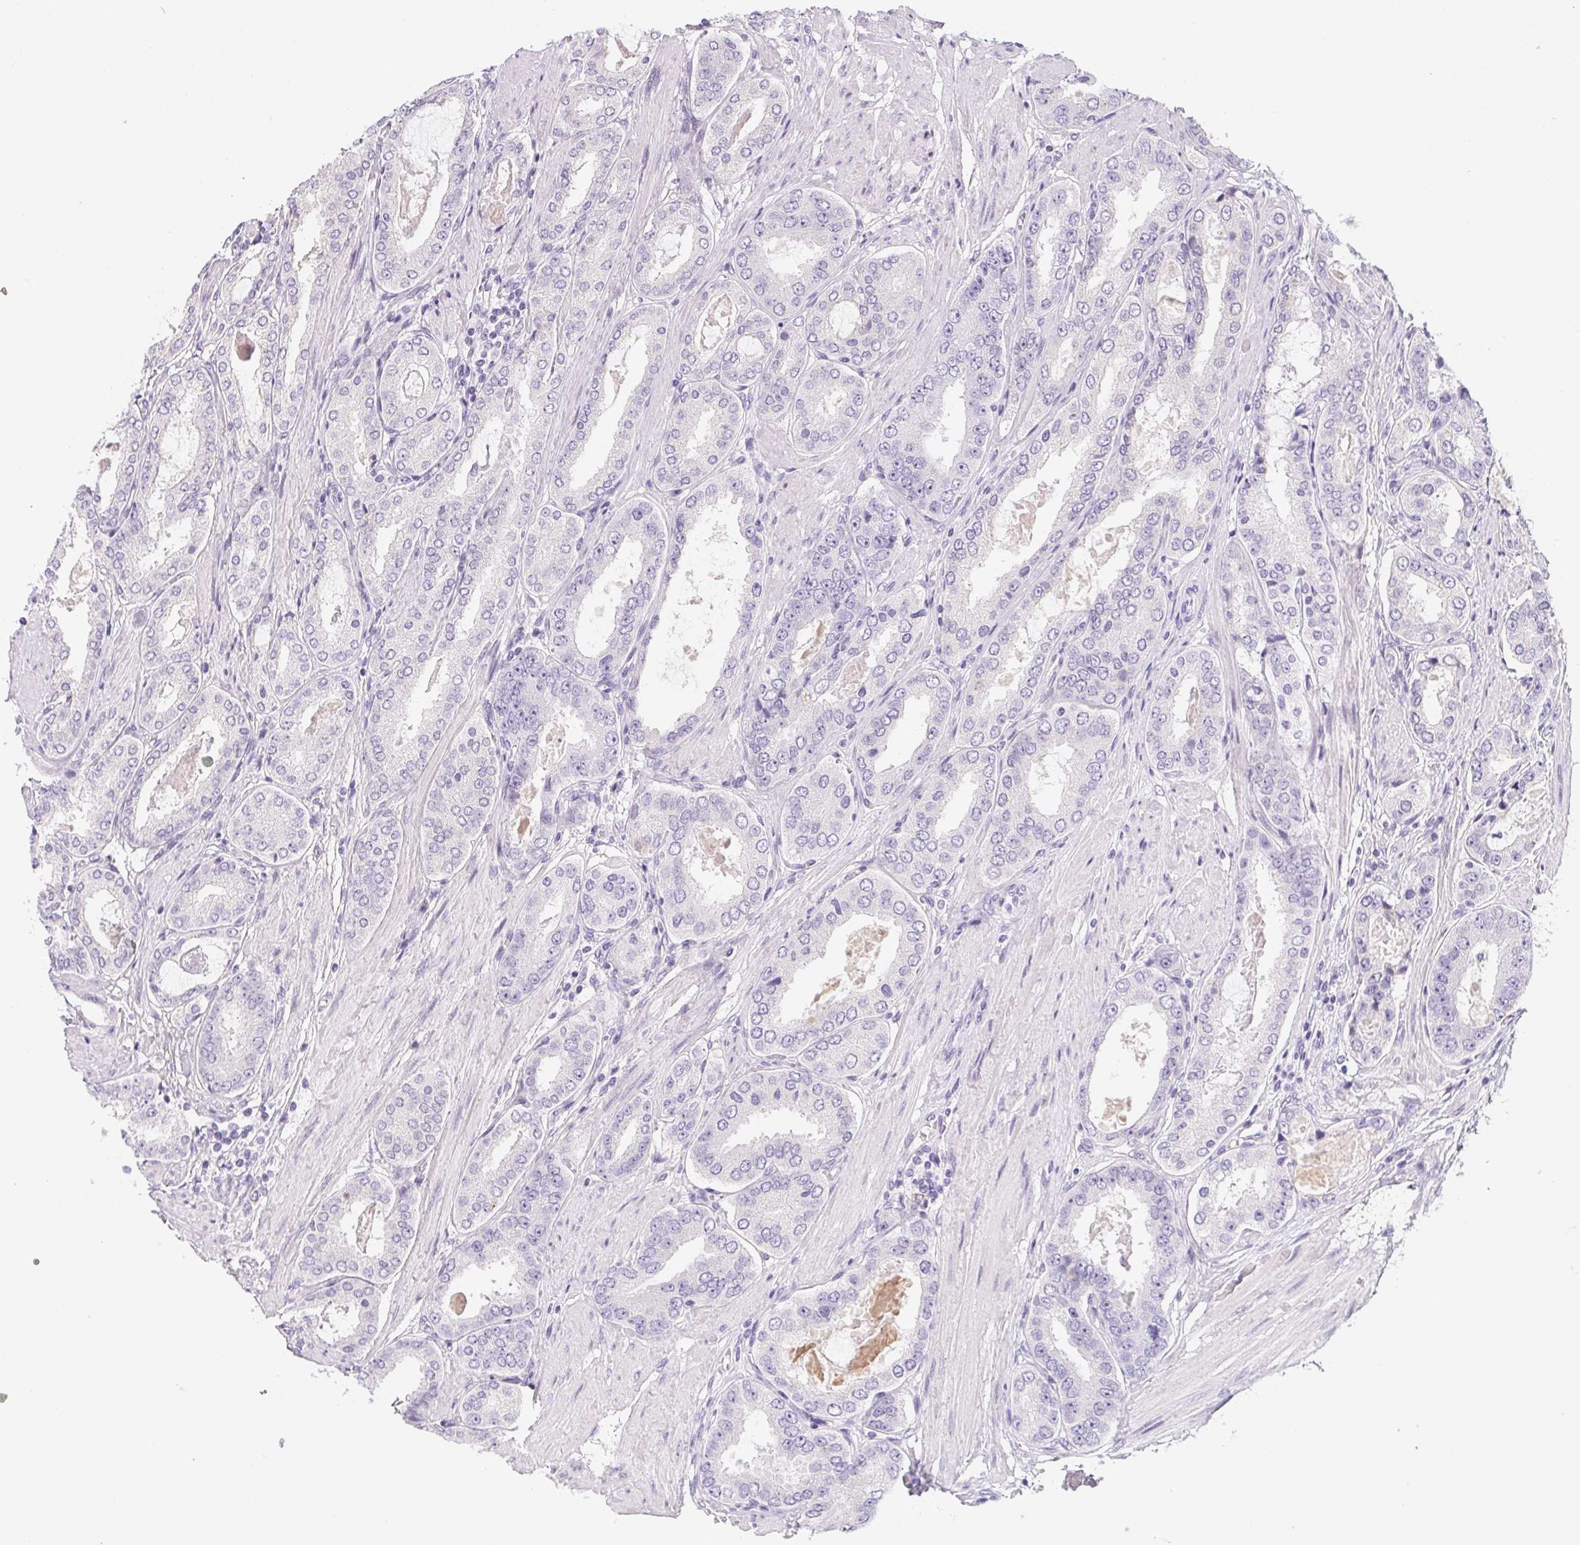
{"staining": {"intensity": "negative", "quantity": "none", "location": "none"}, "tissue": "prostate cancer", "cell_type": "Tumor cells", "image_type": "cancer", "snomed": [{"axis": "morphology", "description": "Adenocarcinoma, High grade"}, {"axis": "topography", "description": "Prostate"}], "caption": "Tumor cells are negative for protein expression in human prostate cancer (adenocarcinoma (high-grade)).", "gene": "MAP1A", "patient": {"sex": "male", "age": 63}}